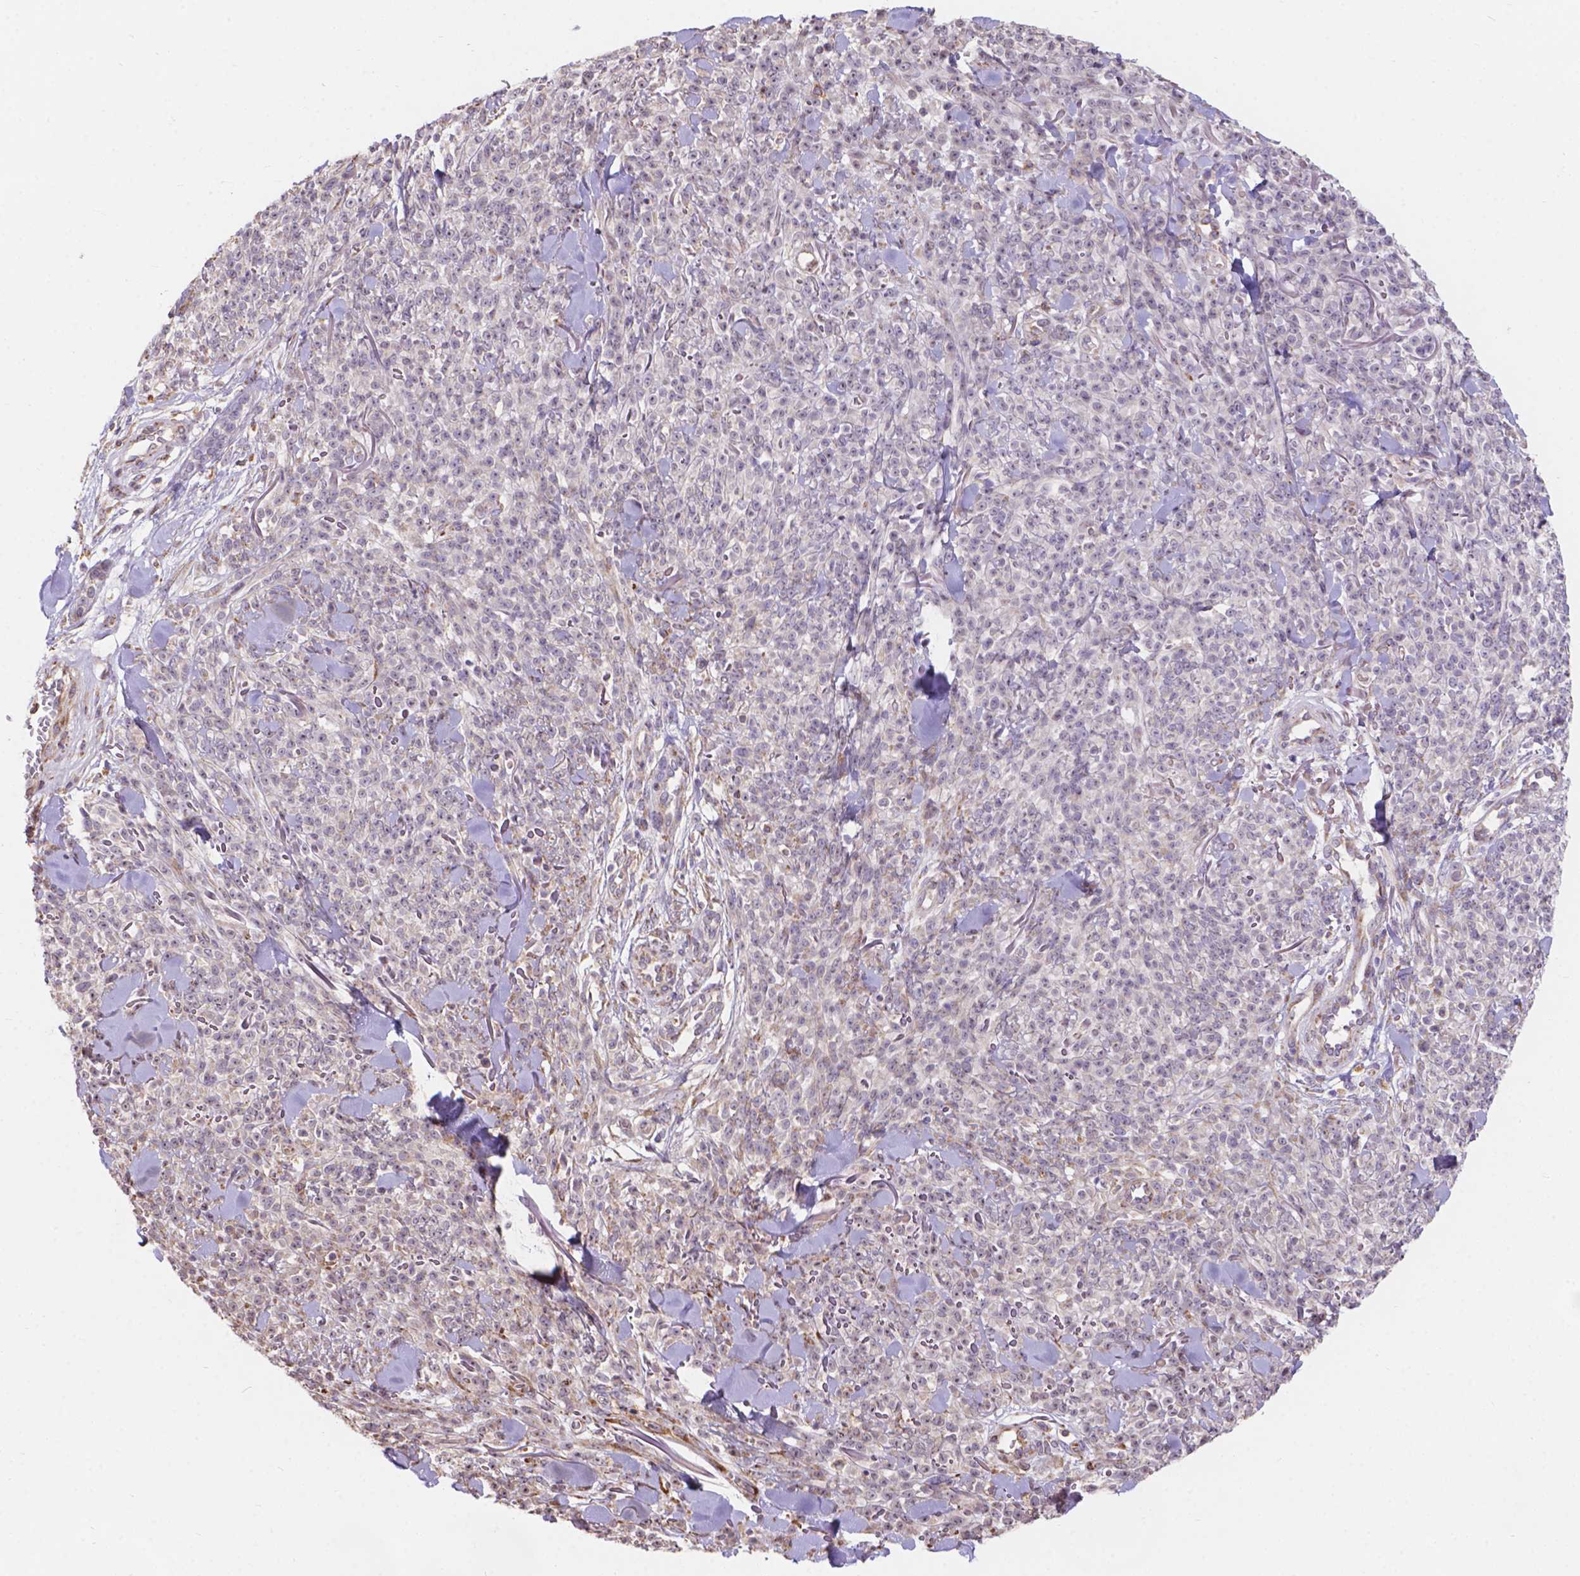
{"staining": {"intensity": "negative", "quantity": "none", "location": "none"}, "tissue": "melanoma", "cell_type": "Tumor cells", "image_type": "cancer", "snomed": [{"axis": "morphology", "description": "Malignant melanoma, NOS"}, {"axis": "topography", "description": "Skin"}, {"axis": "topography", "description": "Skin of trunk"}], "caption": "IHC micrograph of malignant melanoma stained for a protein (brown), which displays no staining in tumor cells.", "gene": "IPO11", "patient": {"sex": "male", "age": 74}}